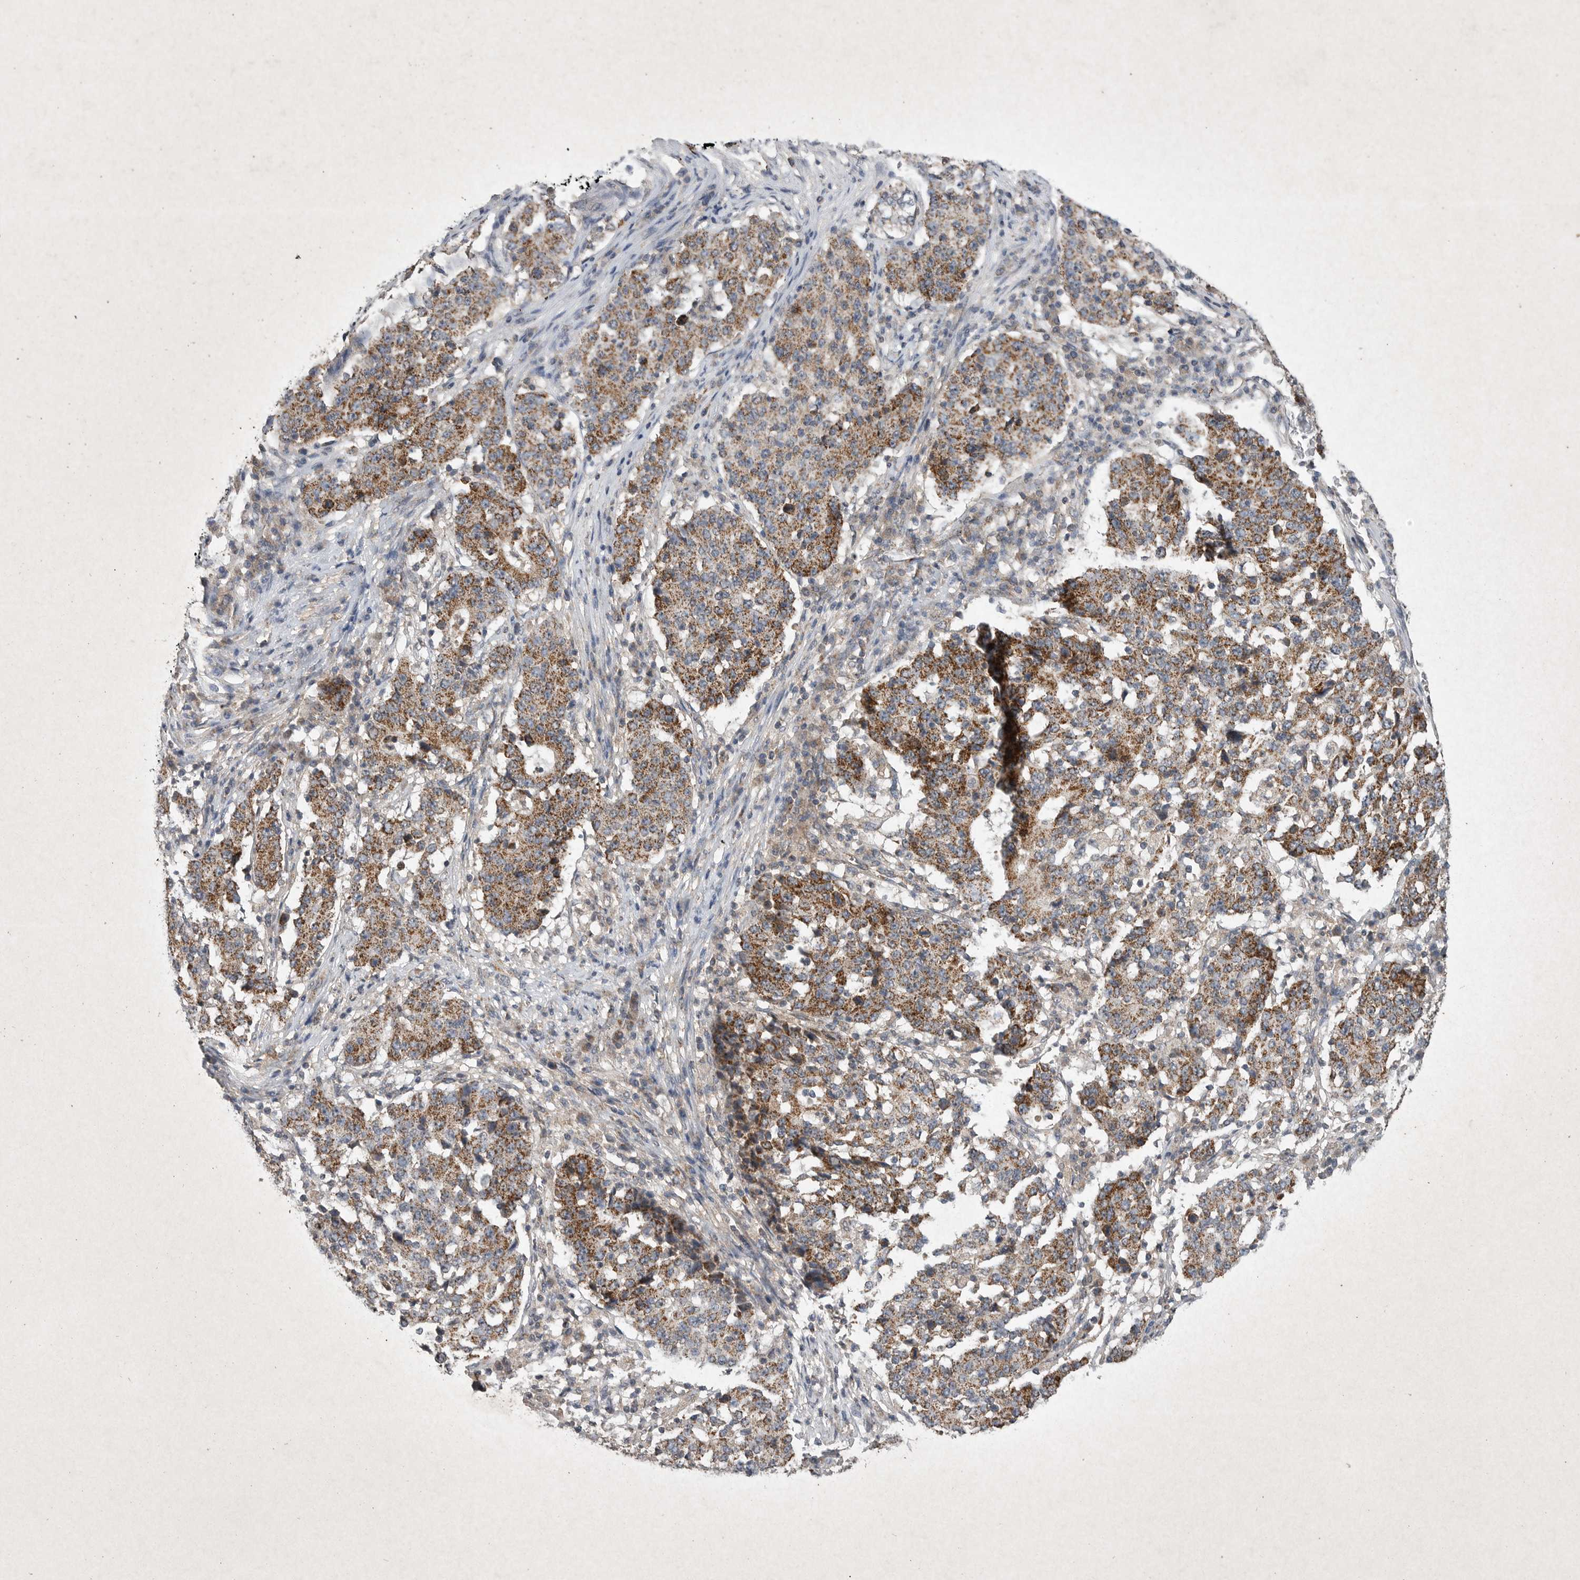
{"staining": {"intensity": "strong", "quantity": ">75%", "location": "cytoplasmic/membranous"}, "tissue": "stomach cancer", "cell_type": "Tumor cells", "image_type": "cancer", "snomed": [{"axis": "morphology", "description": "Adenocarcinoma, NOS"}, {"axis": "topography", "description": "Stomach"}], "caption": "Stomach cancer stained with a protein marker exhibits strong staining in tumor cells.", "gene": "DDR1", "patient": {"sex": "male", "age": 59}}